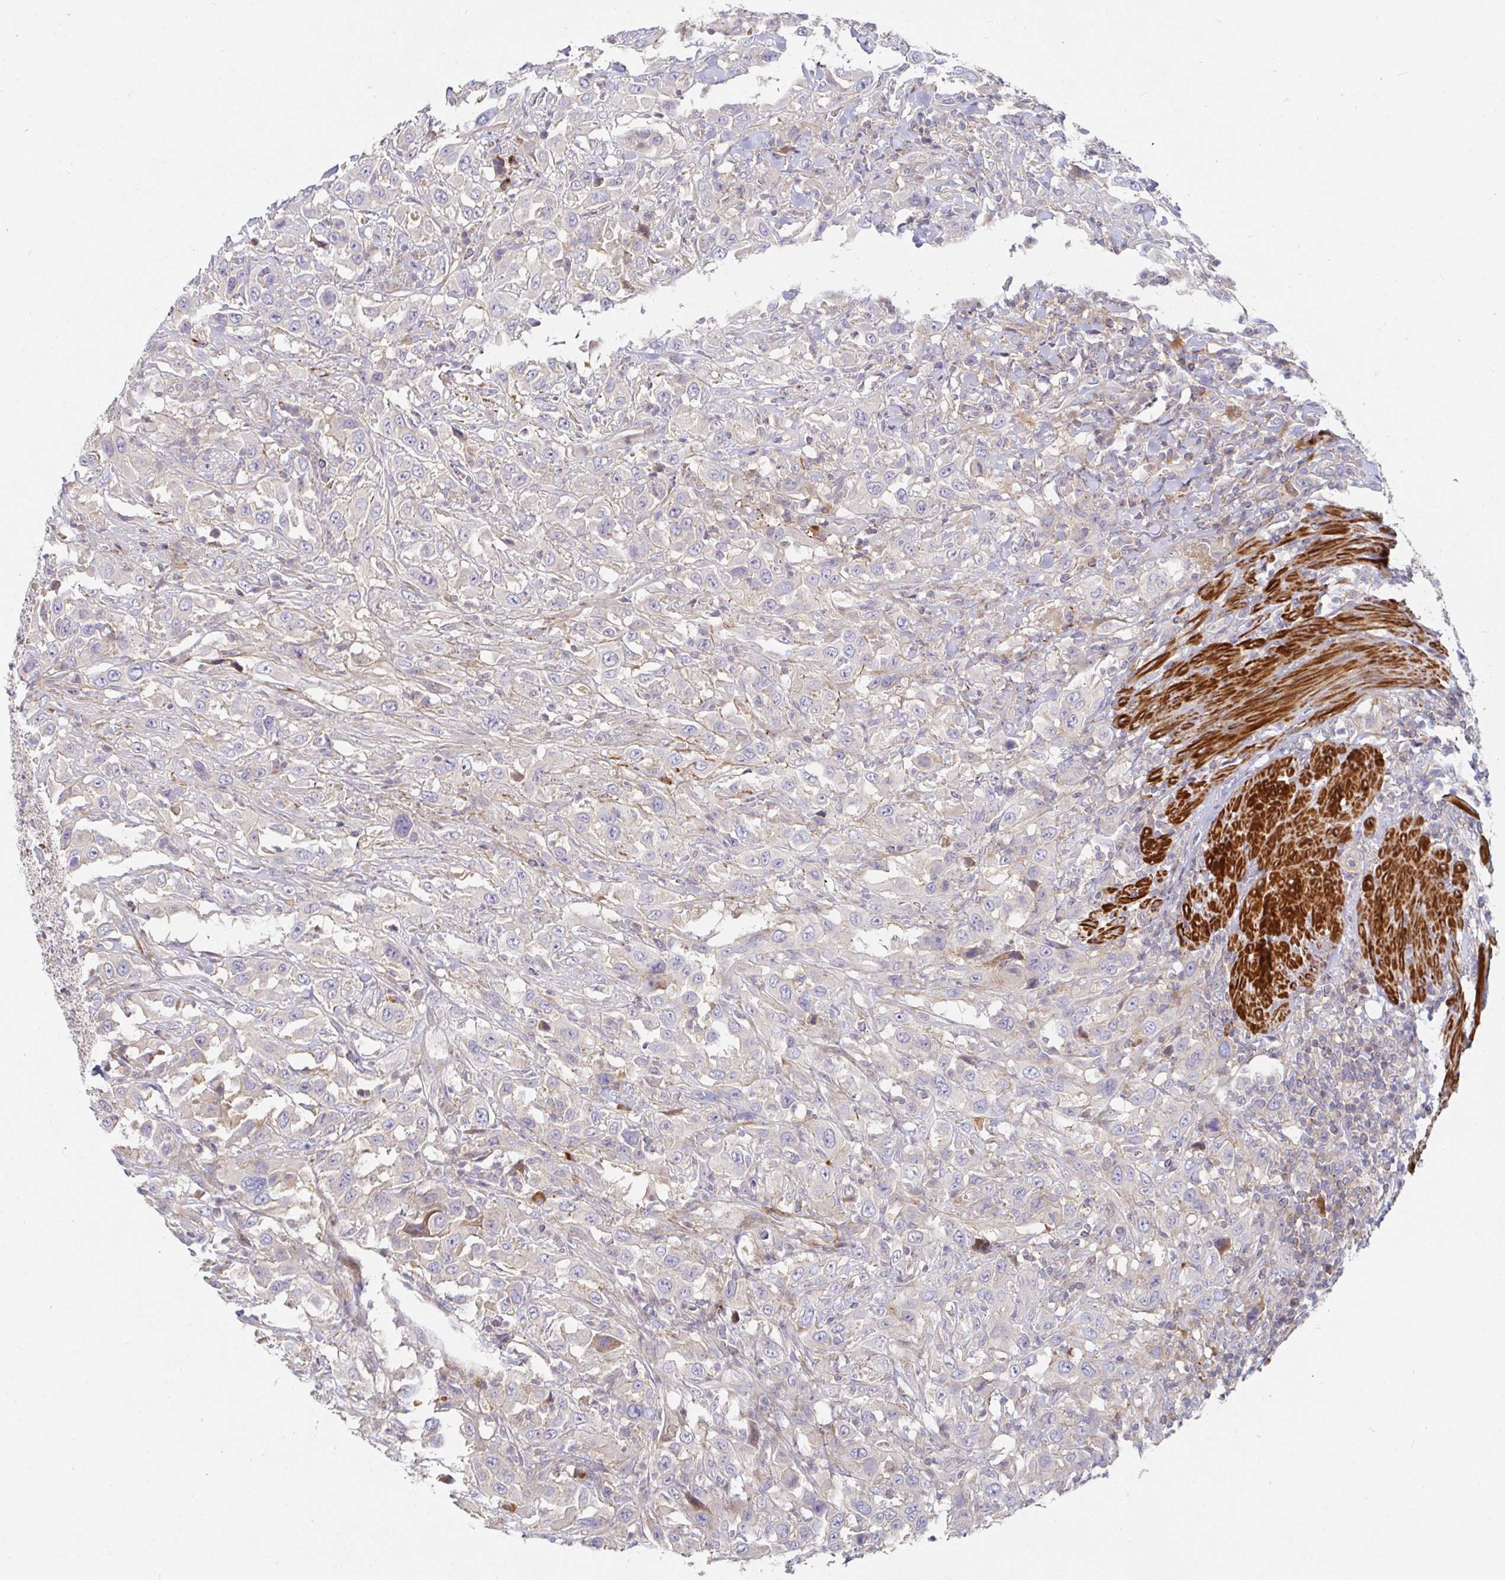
{"staining": {"intensity": "negative", "quantity": "none", "location": "none"}, "tissue": "urothelial cancer", "cell_type": "Tumor cells", "image_type": "cancer", "snomed": [{"axis": "morphology", "description": "Urothelial carcinoma, High grade"}, {"axis": "topography", "description": "Urinary bladder"}], "caption": "Immunohistochemistry (IHC) photomicrograph of human urothelial carcinoma (high-grade) stained for a protein (brown), which demonstrates no staining in tumor cells.", "gene": "SSH2", "patient": {"sex": "male", "age": 61}}